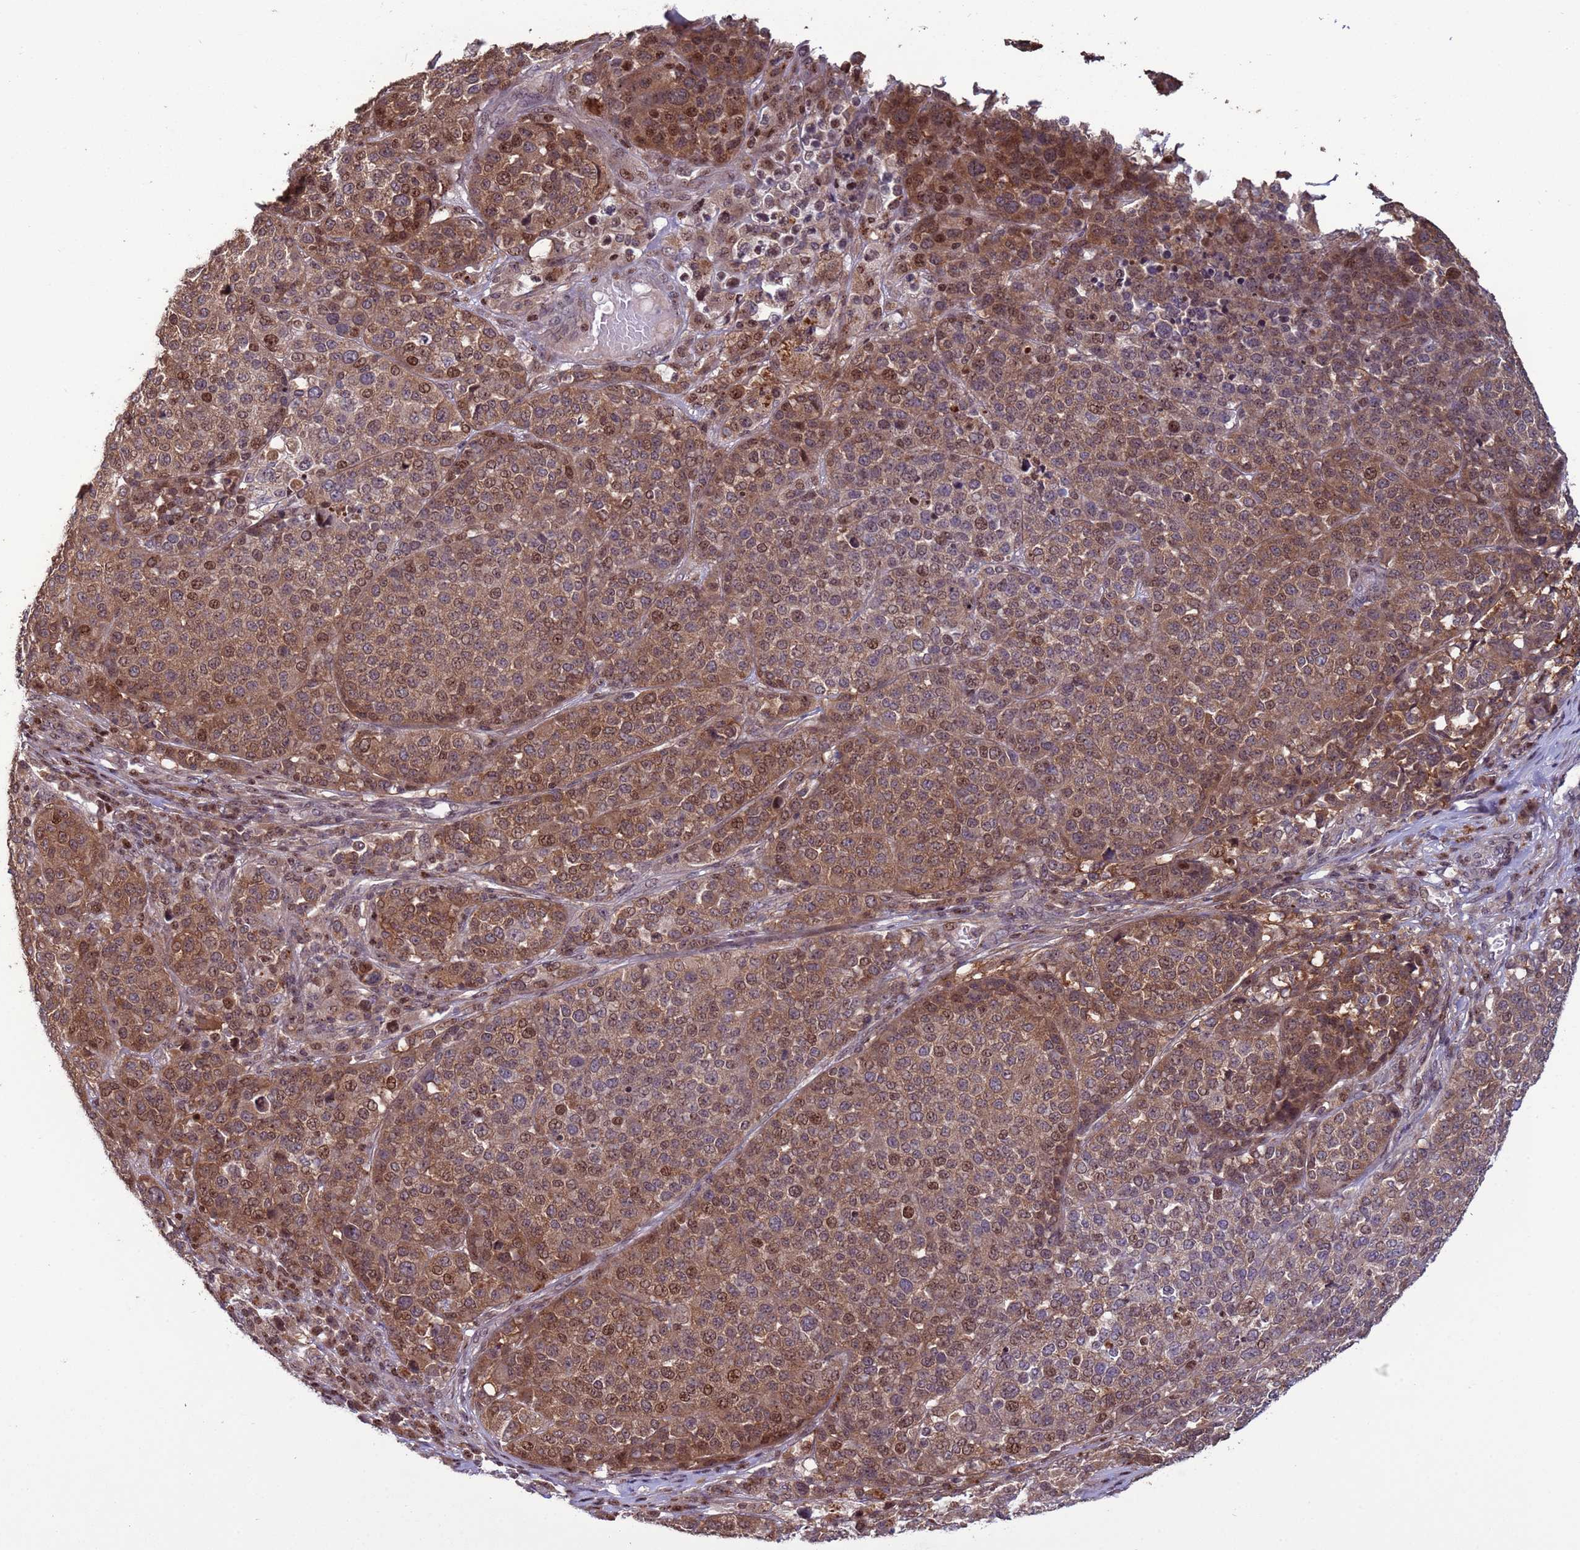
{"staining": {"intensity": "moderate", "quantity": "25%-75%", "location": "cytoplasmic/membranous,nuclear"}, "tissue": "melanoma", "cell_type": "Tumor cells", "image_type": "cancer", "snomed": [{"axis": "morphology", "description": "Malignant melanoma, Metastatic site"}, {"axis": "topography", "description": "Lymph node"}], "caption": "Melanoma tissue shows moderate cytoplasmic/membranous and nuclear positivity in about 25%-75% of tumor cells", "gene": "HGH1", "patient": {"sex": "male", "age": 44}}